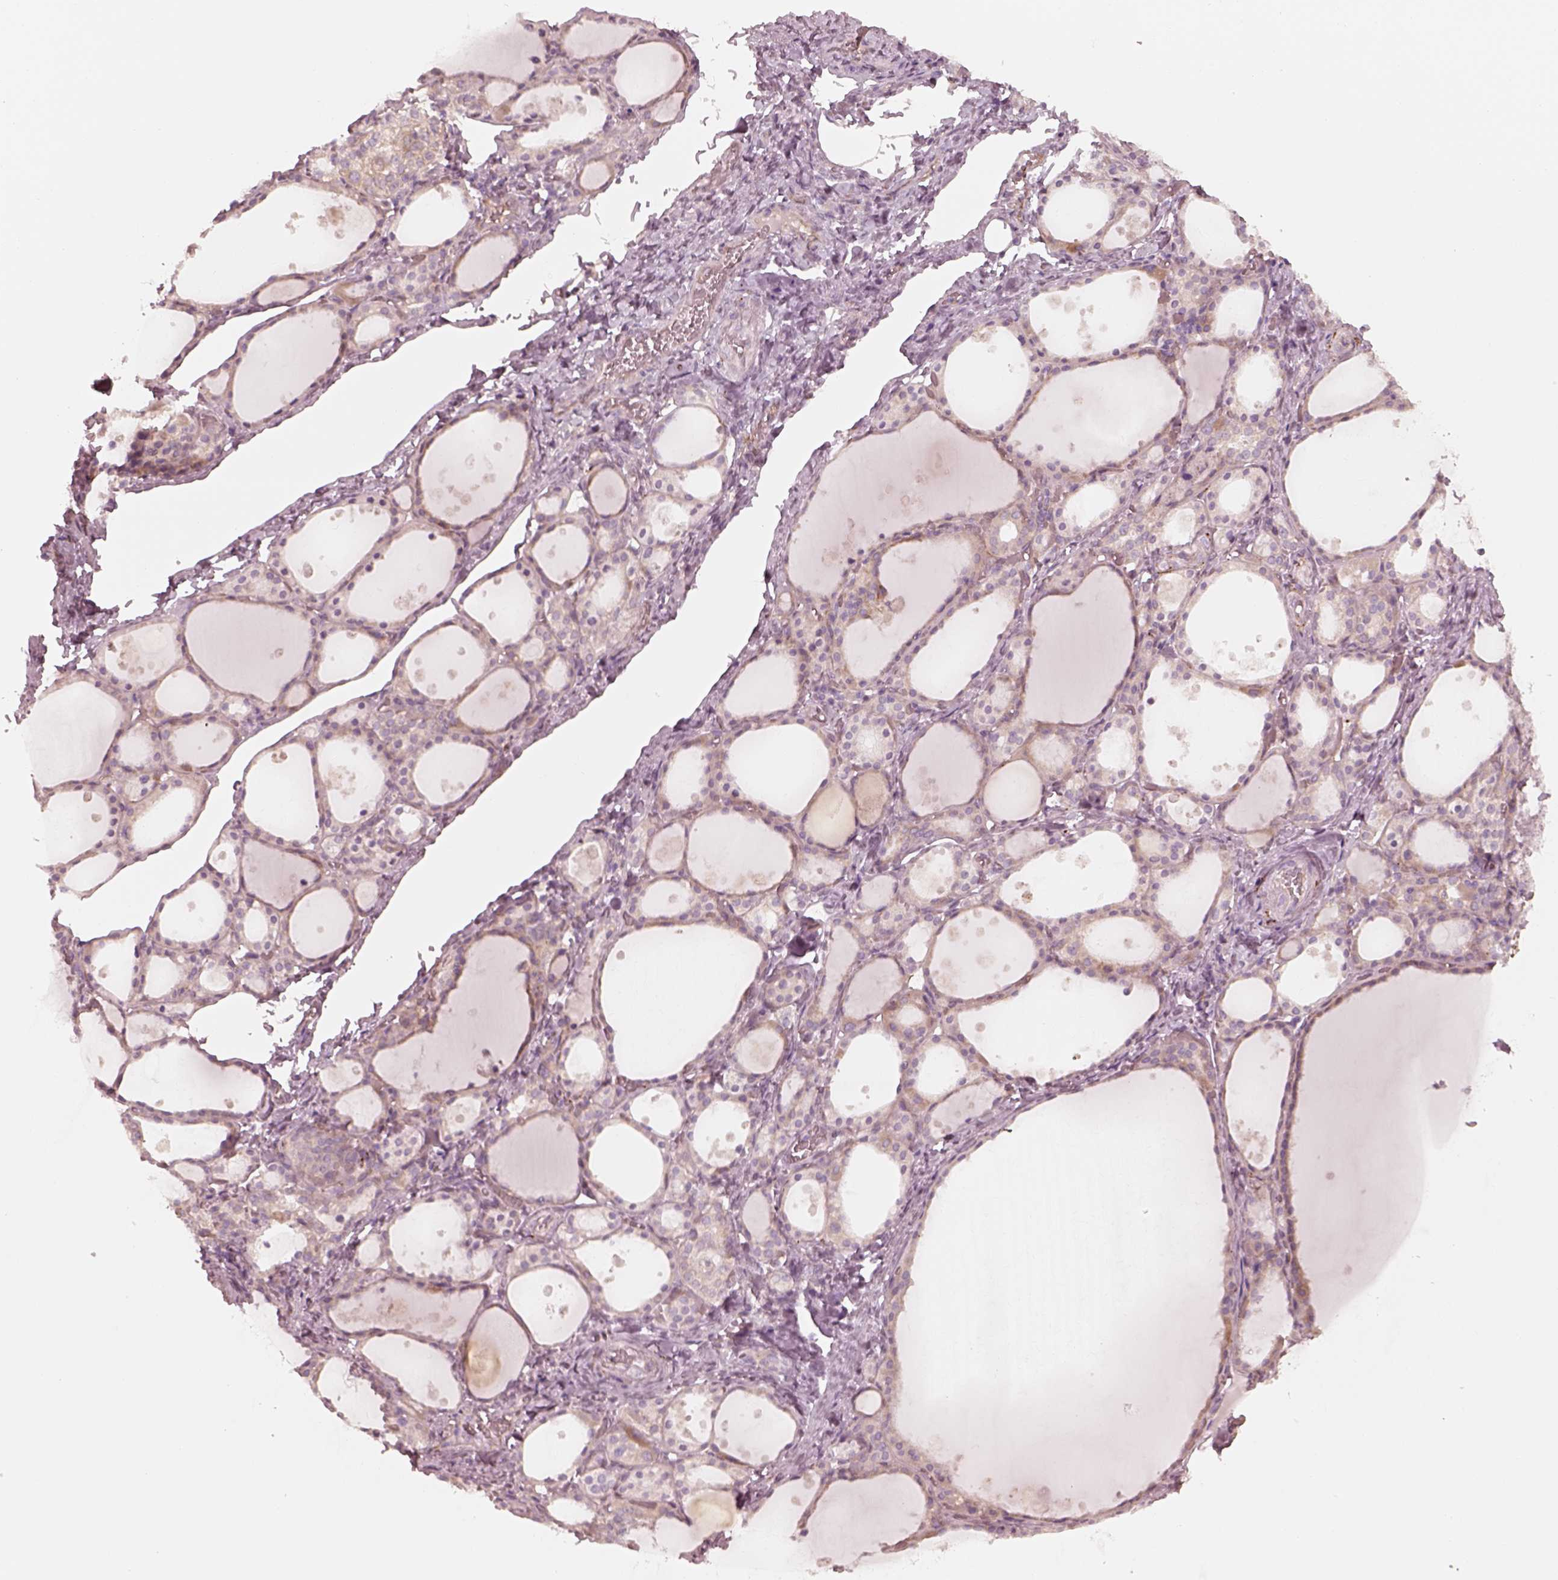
{"staining": {"intensity": "weak", "quantity": "25%-75%", "location": "cytoplasmic/membranous"}, "tissue": "thyroid gland", "cell_type": "Glandular cells", "image_type": "normal", "snomed": [{"axis": "morphology", "description": "Normal tissue, NOS"}, {"axis": "topography", "description": "Thyroid gland"}], "caption": "Immunohistochemical staining of benign human thyroid gland demonstrates low levels of weak cytoplasmic/membranous positivity in about 25%-75% of glandular cells. Immunohistochemistry stains the protein in brown and the nuclei are stained blue.", "gene": "RAB3C", "patient": {"sex": "male", "age": 68}}